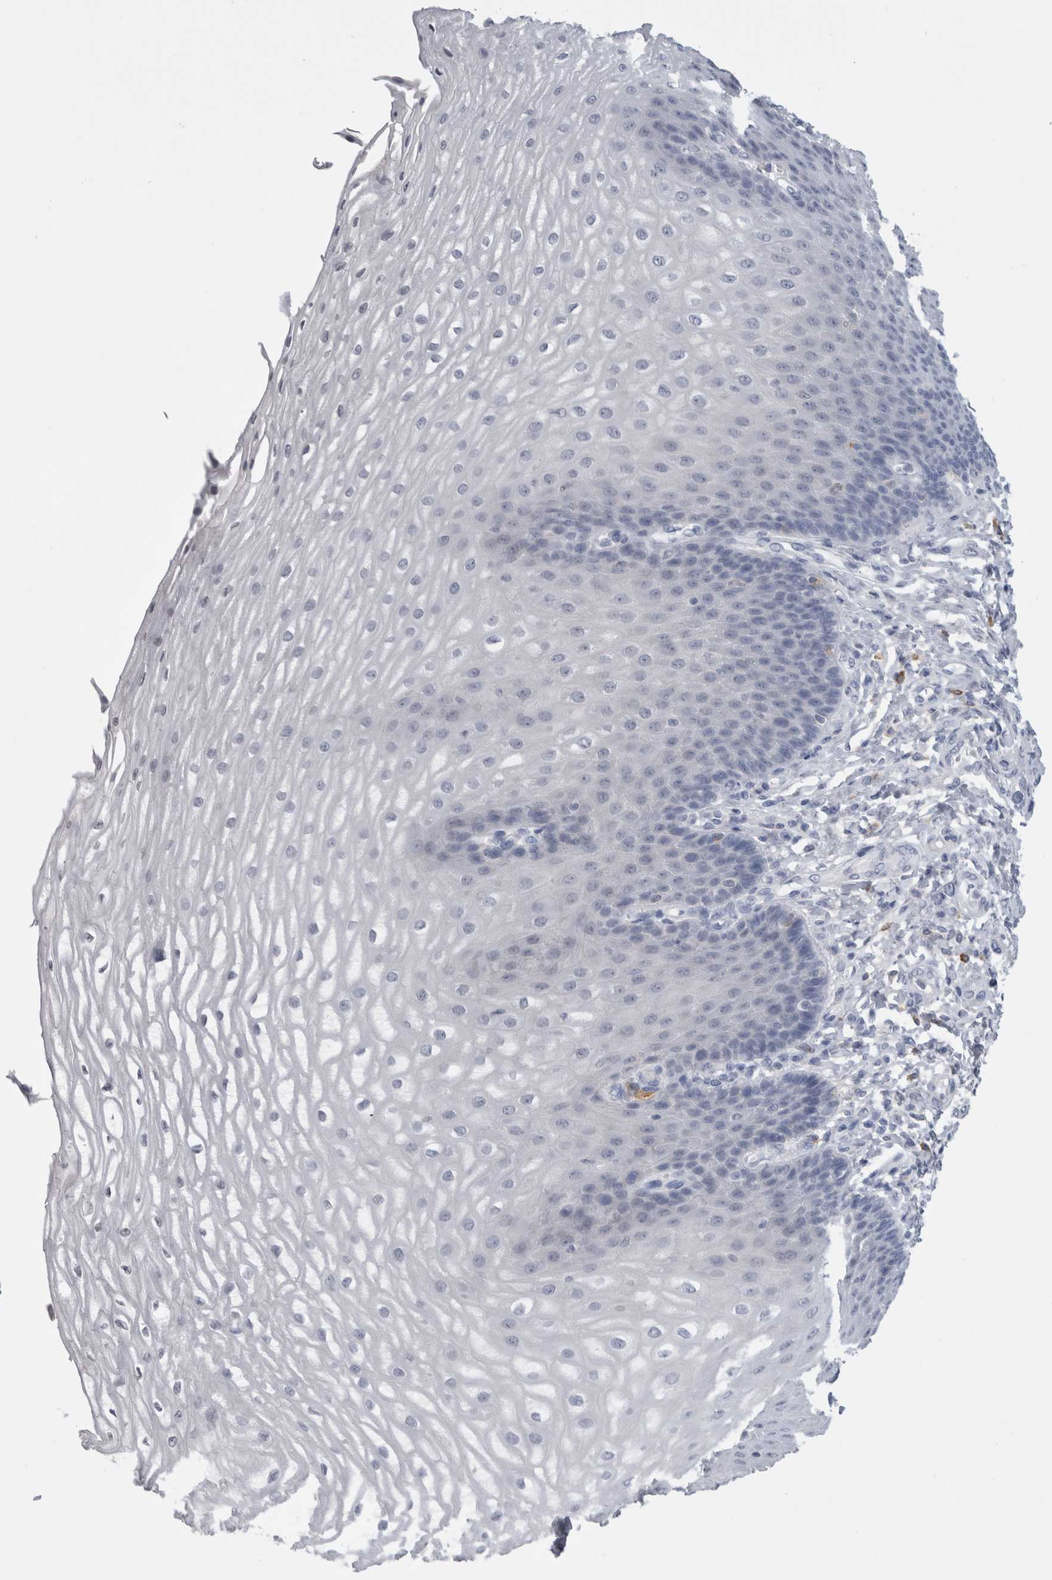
{"staining": {"intensity": "negative", "quantity": "none", "location": "none"}, "tissue": "esophagus", "cell_type": "Squamous epithelial cells", "image_type": "normal", "snomed": [{"axis": "morphology", "description": "Normal tissue, NOS"}, {"axis": "topography", "description": "Esophagus"}], "caption": "The image exhibits no staining of squamous epithelial cells in benign esophagus.", "gene": "ADAM2", "patient": {"sex": "male", "age": 54}}